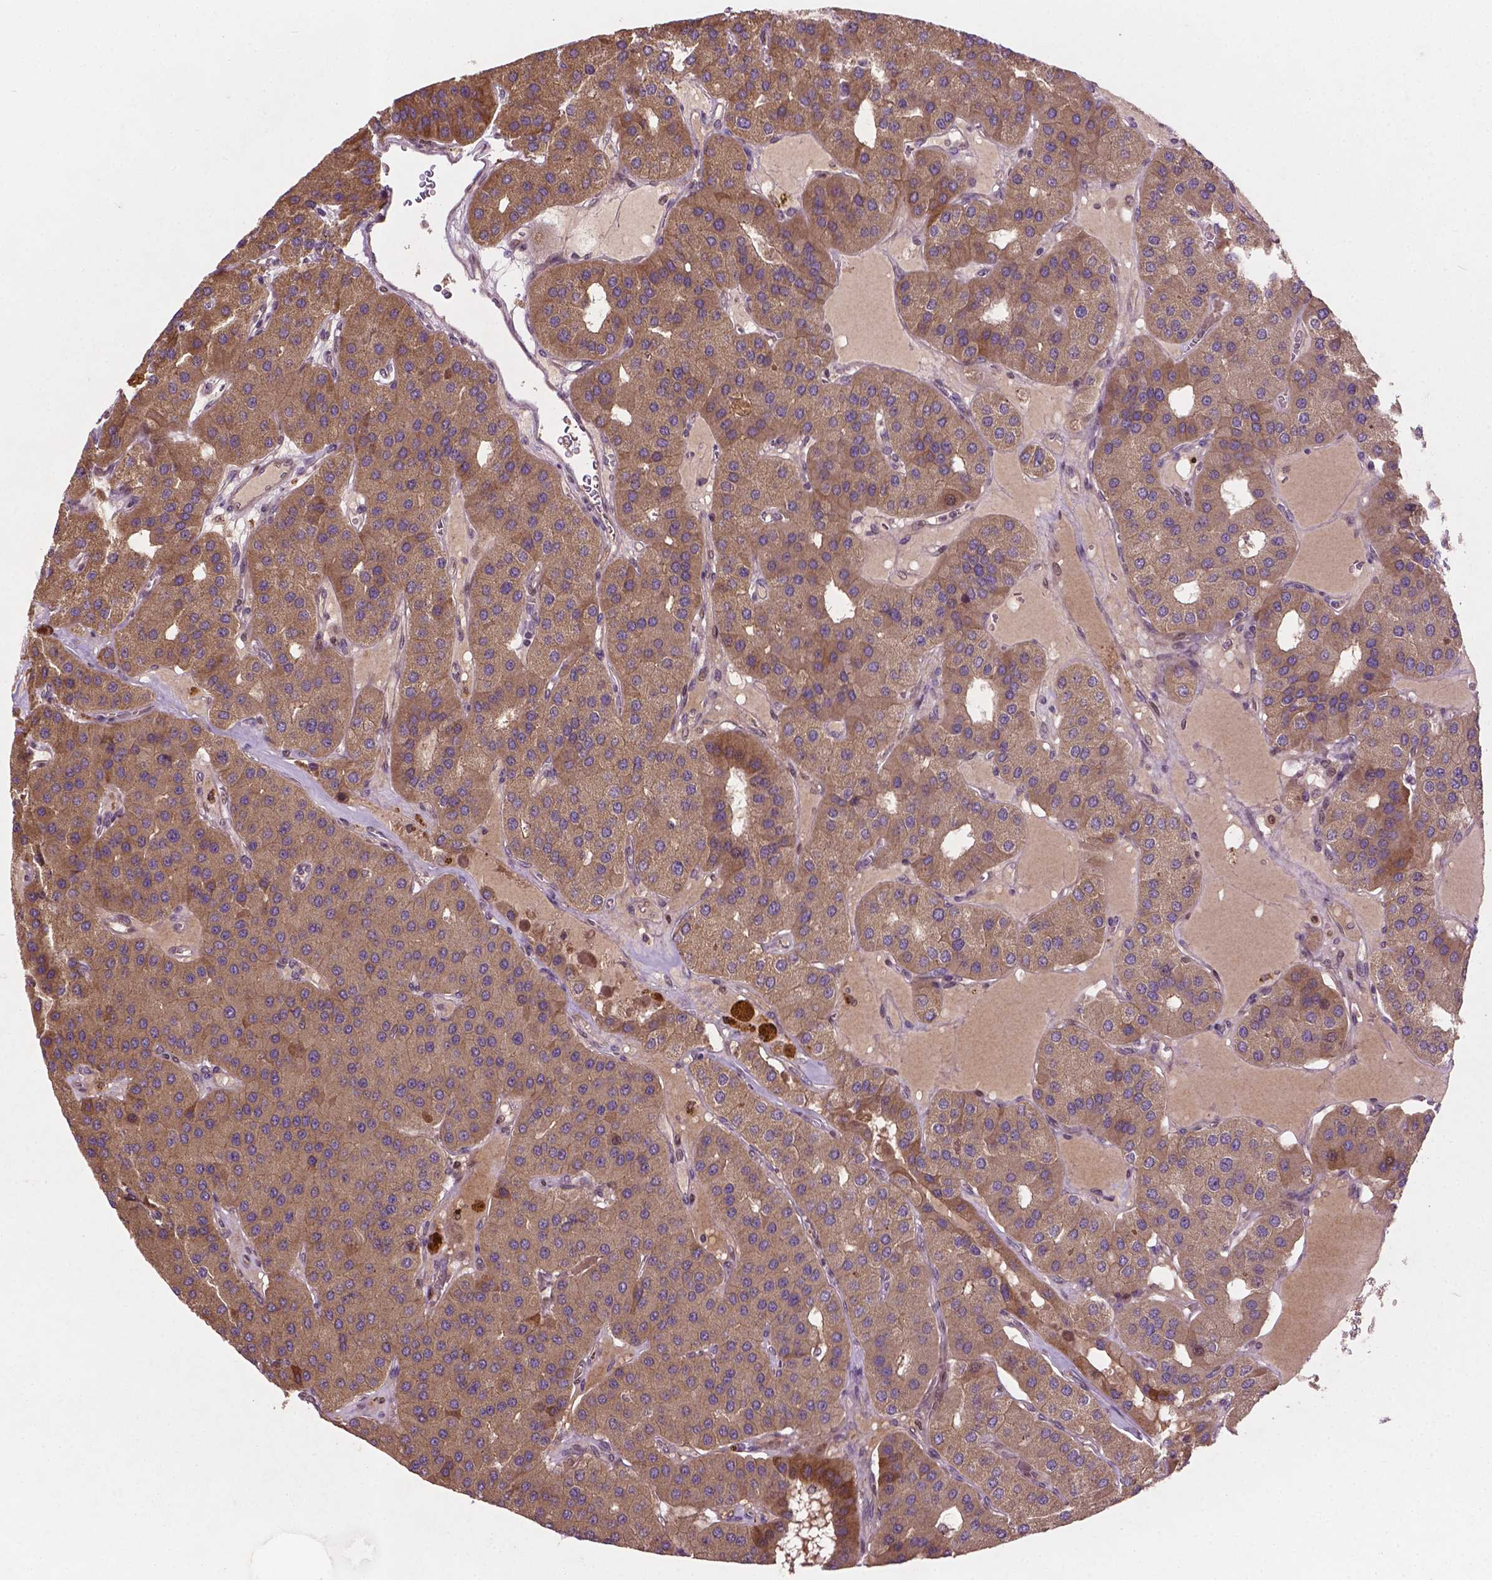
{"staining": {"intensity": "moderate", "quantity": ">75%", "location": "cytoplasmic/membranous"}, "tissue": "parathyroid gland", "cell_type": "Glandular cells", "image_type": "normal", "snomed": [{"axis": "morphology", "description": "Normal tissue, NOS"}, {"axis": "morphology", "description": "Adenoma, NOS"}, {"axis": "topography", "description": "Parathyroid gland"}], "caption": "The photomicrograph exhibits staining of benign parathyroid gland, revealing moderate cytoplasmic/membranous protein positivity (brown color) within glandular cells.", "gene": "B3GALNT2", "patient": {"sex": "female", "age": 86}}